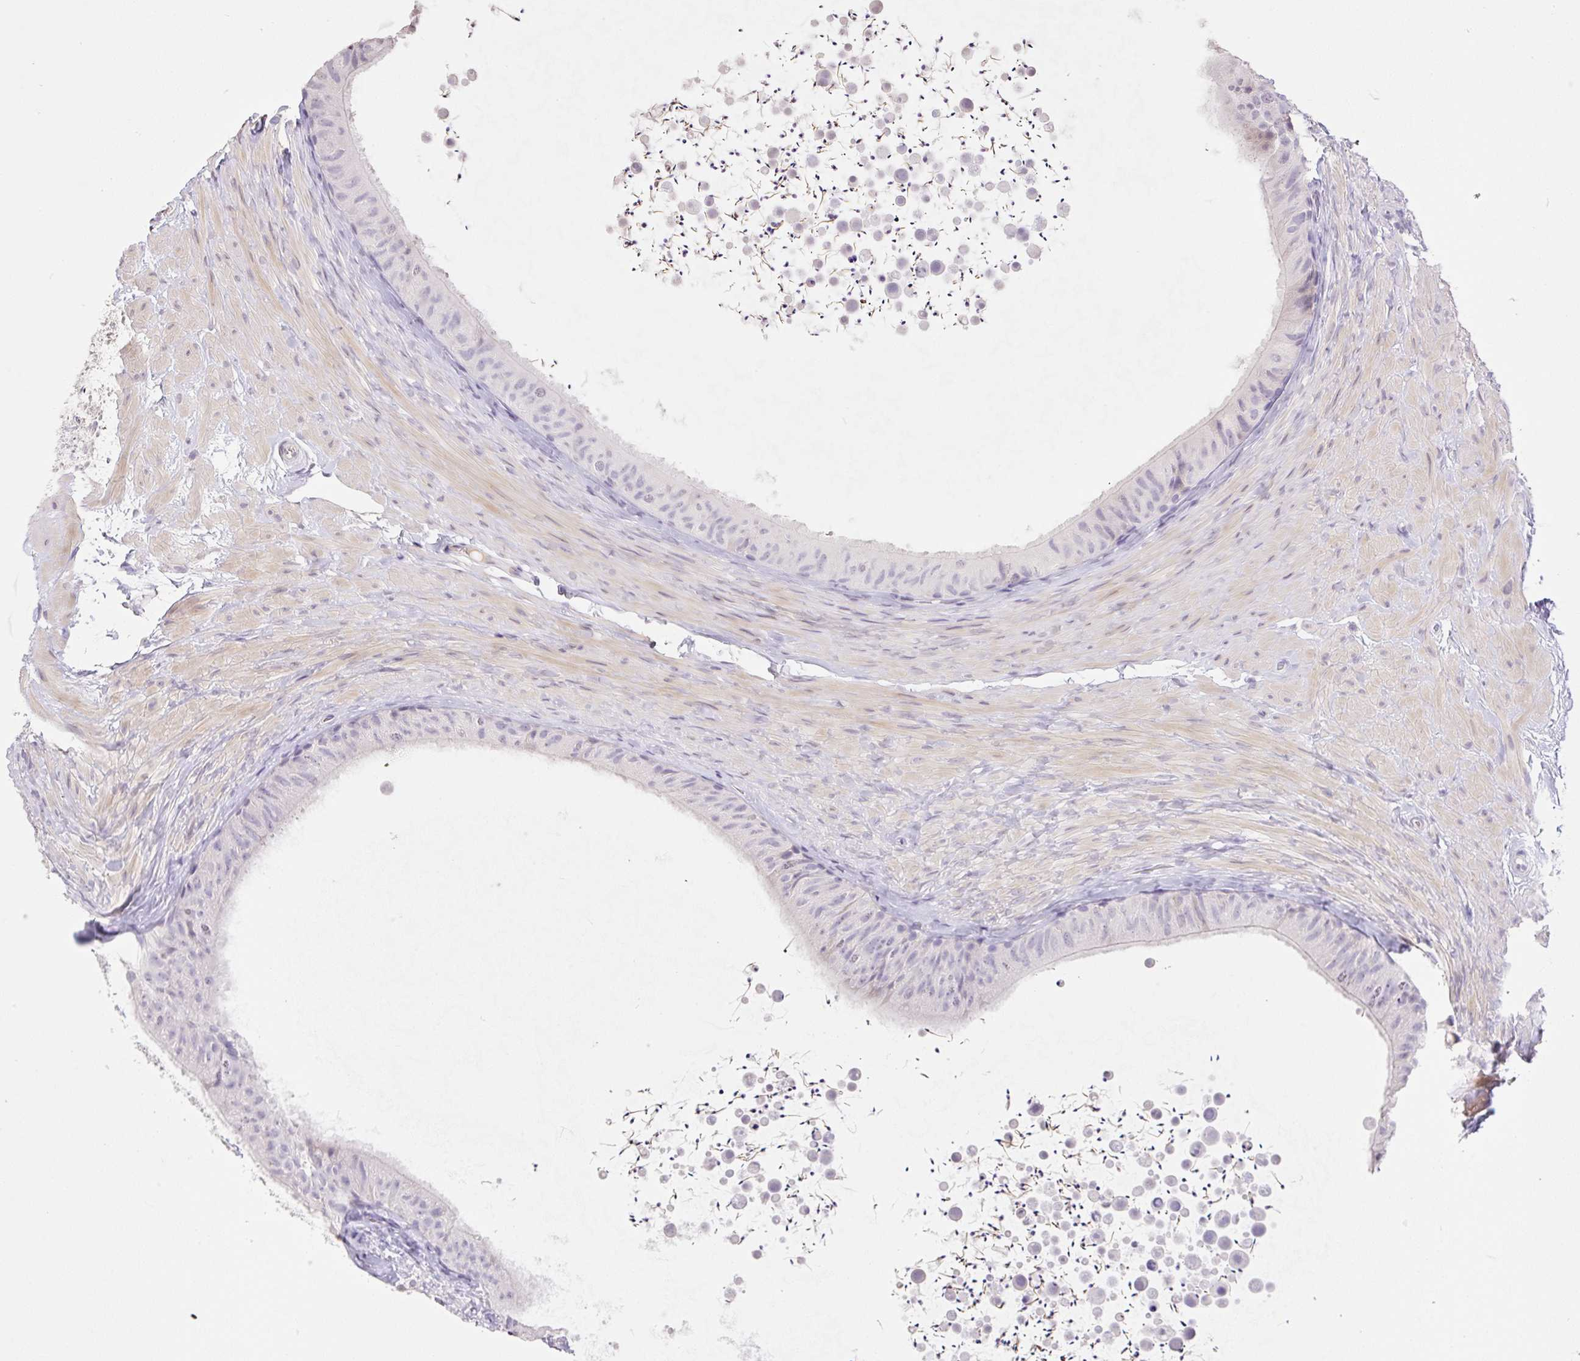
{"staining": {"intensity": "negative", "quantity": "none", "location": "none"}, "tissue": "epididymis", "cell_type": "Glandular cells", "image_type": "normal", "snomed": [{"axis": "morphology", "description": "Normal tissue, NOS"}, {"axis": "topography", "description": "Epididymis, spermatic cord, NOS"}, {"axis": "topography", "description": "Epididymis"}], "caption": "Glandular cells are negative for brown protein staining in benign epididymis.", "gene": "HCRTR2", "patient": {"sex": "male", "age": 31}}